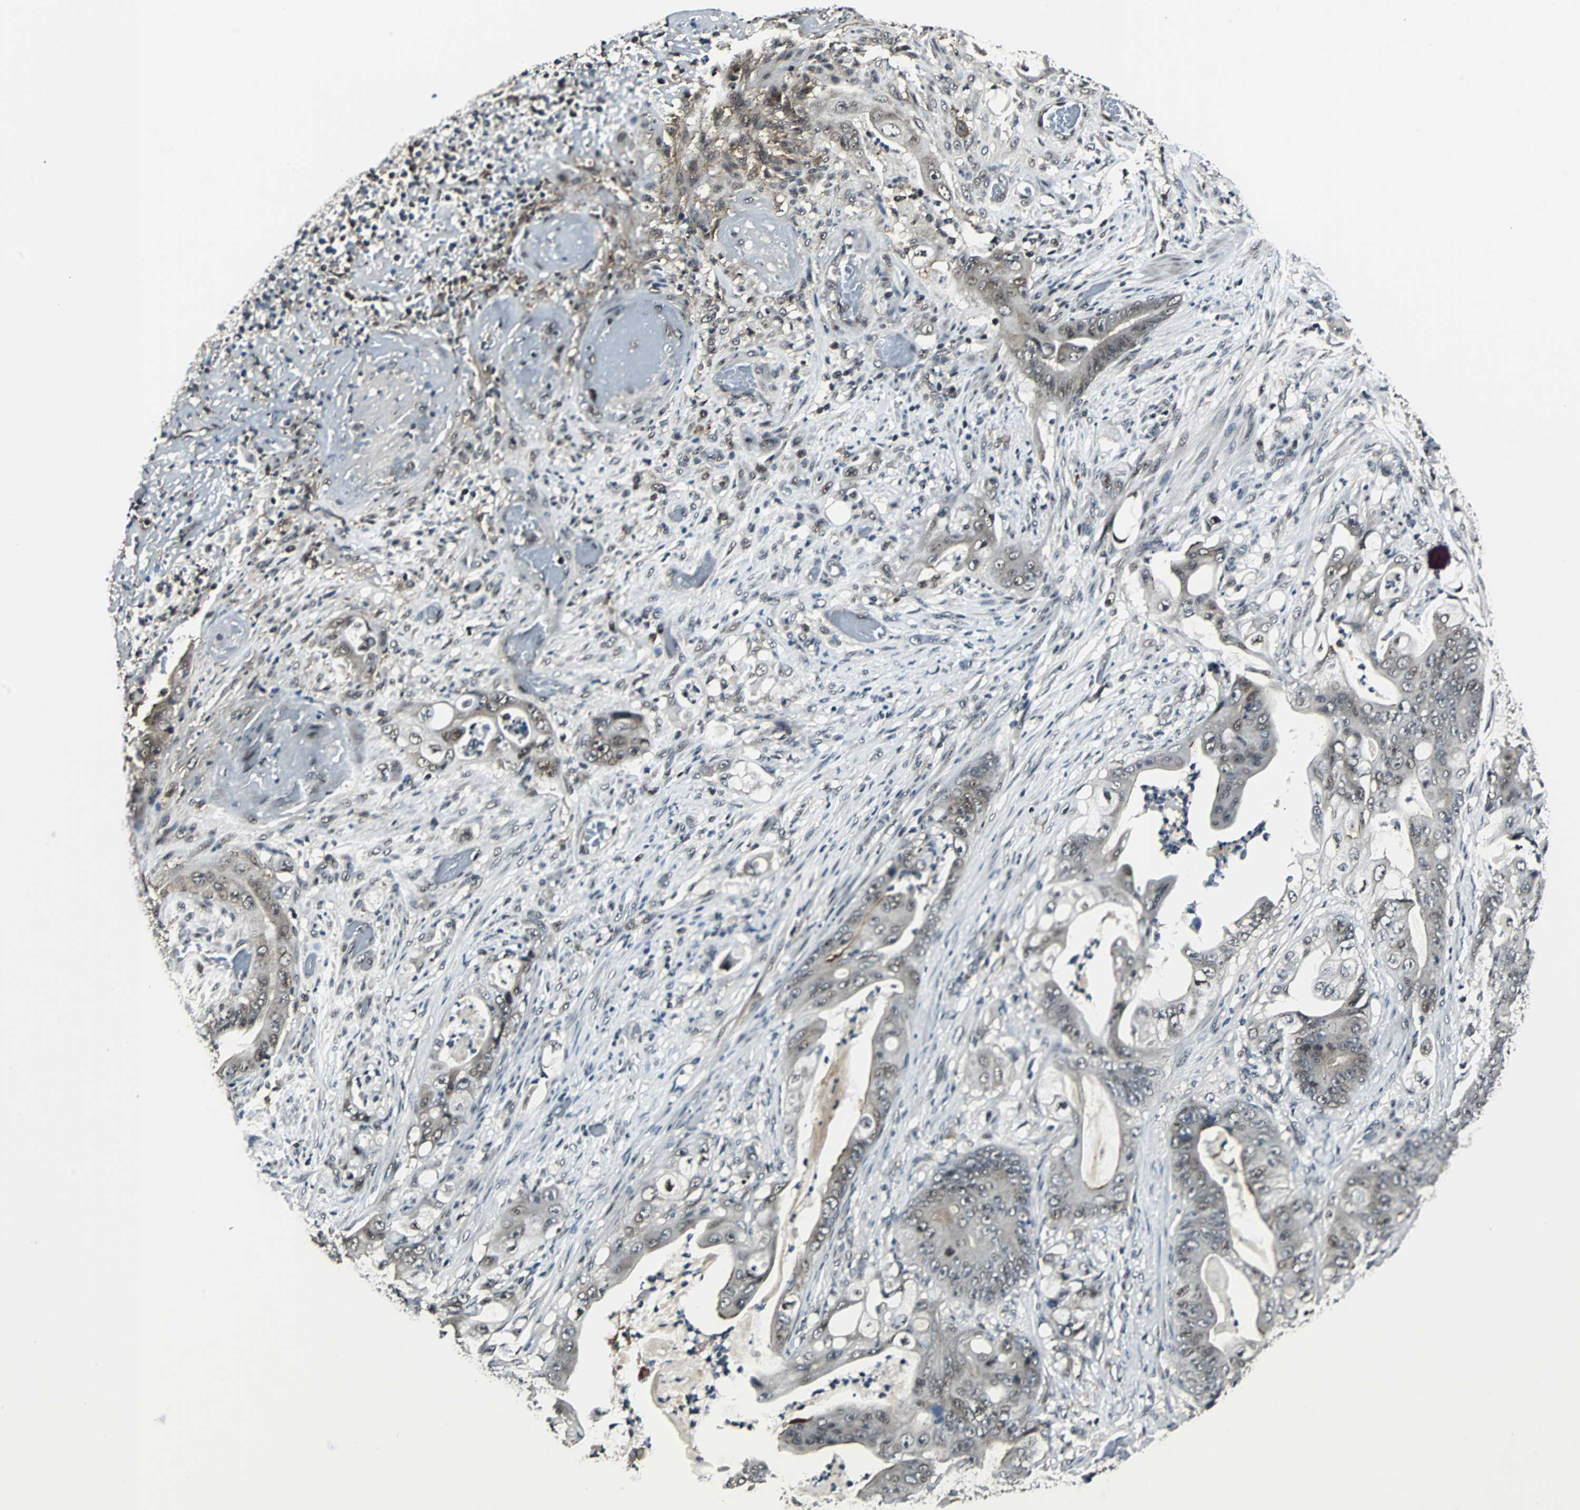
{"staining": {"intensity": "moderate", "quantity": "<25%", "location": "cytoplasmic/membranous,nuclear"}, "tissue": "stomach cancer", "cell_type": "Tumor cells", "image_type": "cancer", "snomed": [{"axis": "morphology", "description": "Adenocarcinoma, NOS"}, {"axis": "topography", "description": "Stomach"}], "caption": "Moderate cytoplasmic/membranous and nuclear positivity is appreciated in approximately <25% of tumor cells in stomach cancer. (DAB = brown stain, brightfield microscopy at high magnification).", "gene": "MKX", "patient": {"sex": "female", "age": 73}}